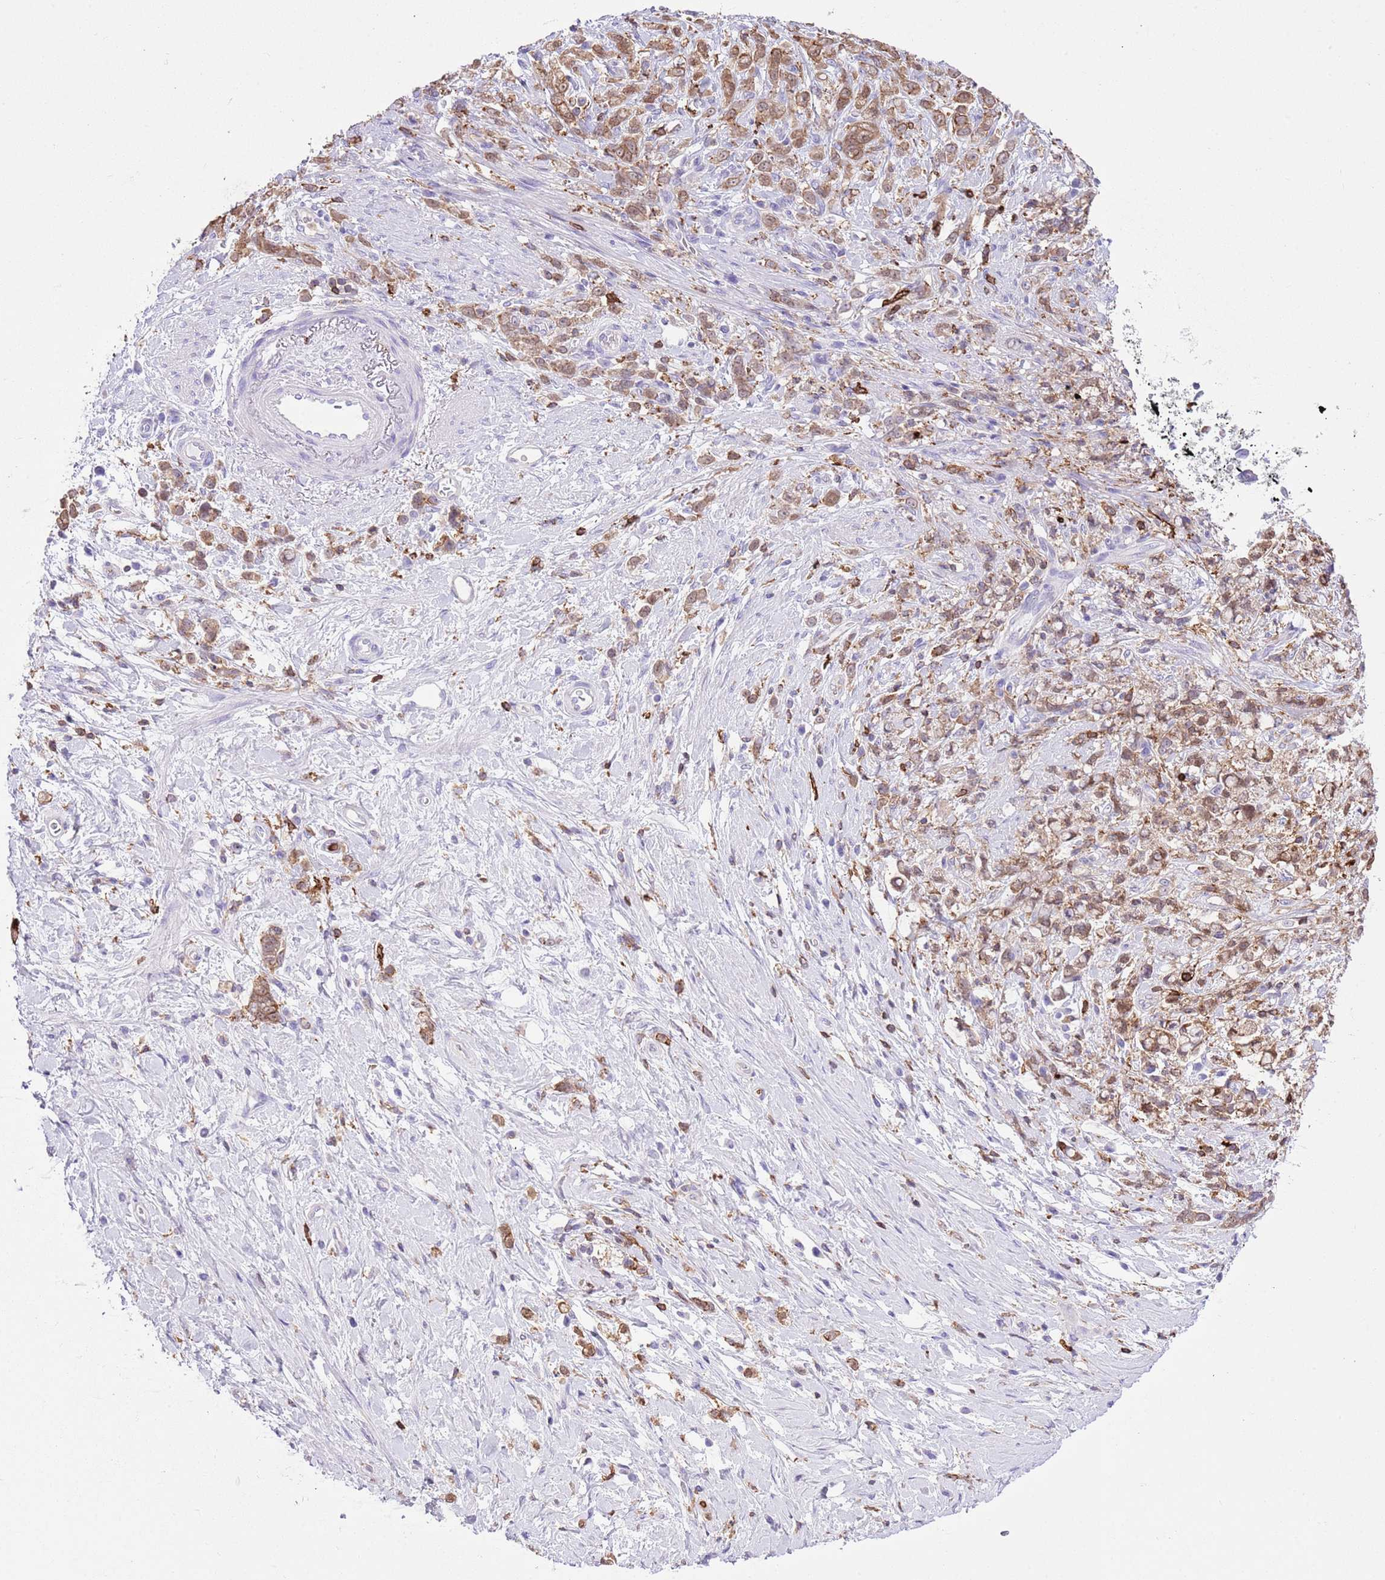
{"staining": {"intensity": "moderate", "quantity": ">75%", "location": "cytoplasmic/membranous"}, "tissue": "stomach cancer", "cell_type": "Tumor cells", "image_type": "cancer", "snomed": [{"axis": "morphology", "description": "Adenocarcinoma, NOS"}, {"axis": "topography", "description": "Stomach"}], "caption": "High-power microscopy captured an immunohistochemistry image of adenocarcinoma (stomach), revealing moderate cytoplasmic/membranous expression in about >75% of tumor cells. The staining is performed using DAB brown chromogen to label protein expression. The nuclei are counter-stained blue using hematoxylin.", "gene": "EFHD2", "patient": {"sex": "female", "age": 60}}